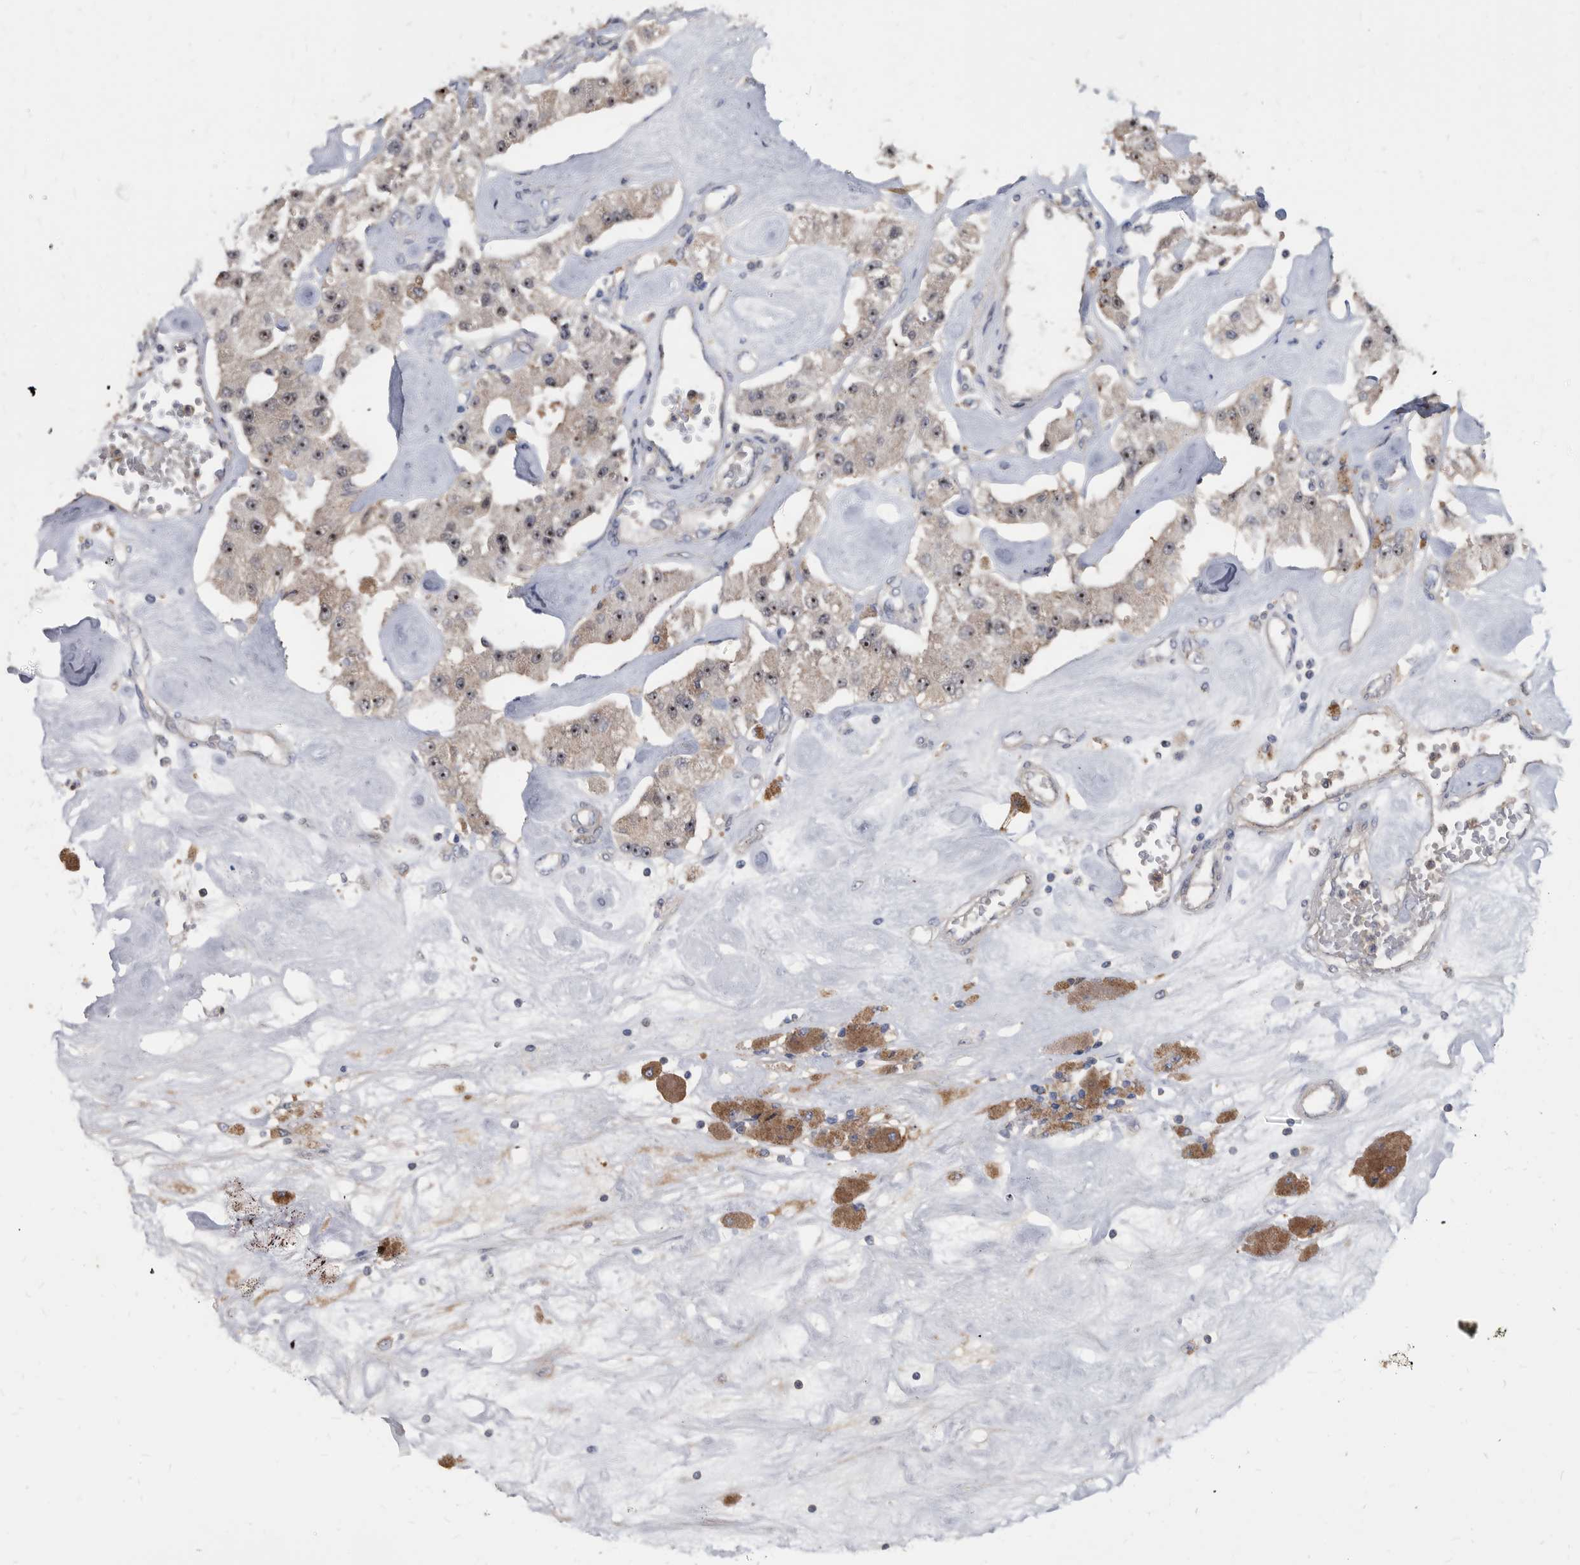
{"staining": {"intensity": "weak", "quantity": "<25%", "location": "cytoplasmic/membranous,nuclear"}, "tissue": "carcinoid", "cell_type": "Tumor cells", "image_type": "cancer", "snomed": [{"axis": "morphology", "description": "Carcinoid, malignant, NOS"}, {"axis": "topography", "description": "Pancreas"}], "caption": "DAB immunohistochemical staining of malignant carcinoid displays no significant expression in tumor cells.", "gene": "APEH", "patient": {"sex": "male", "age": 41}}